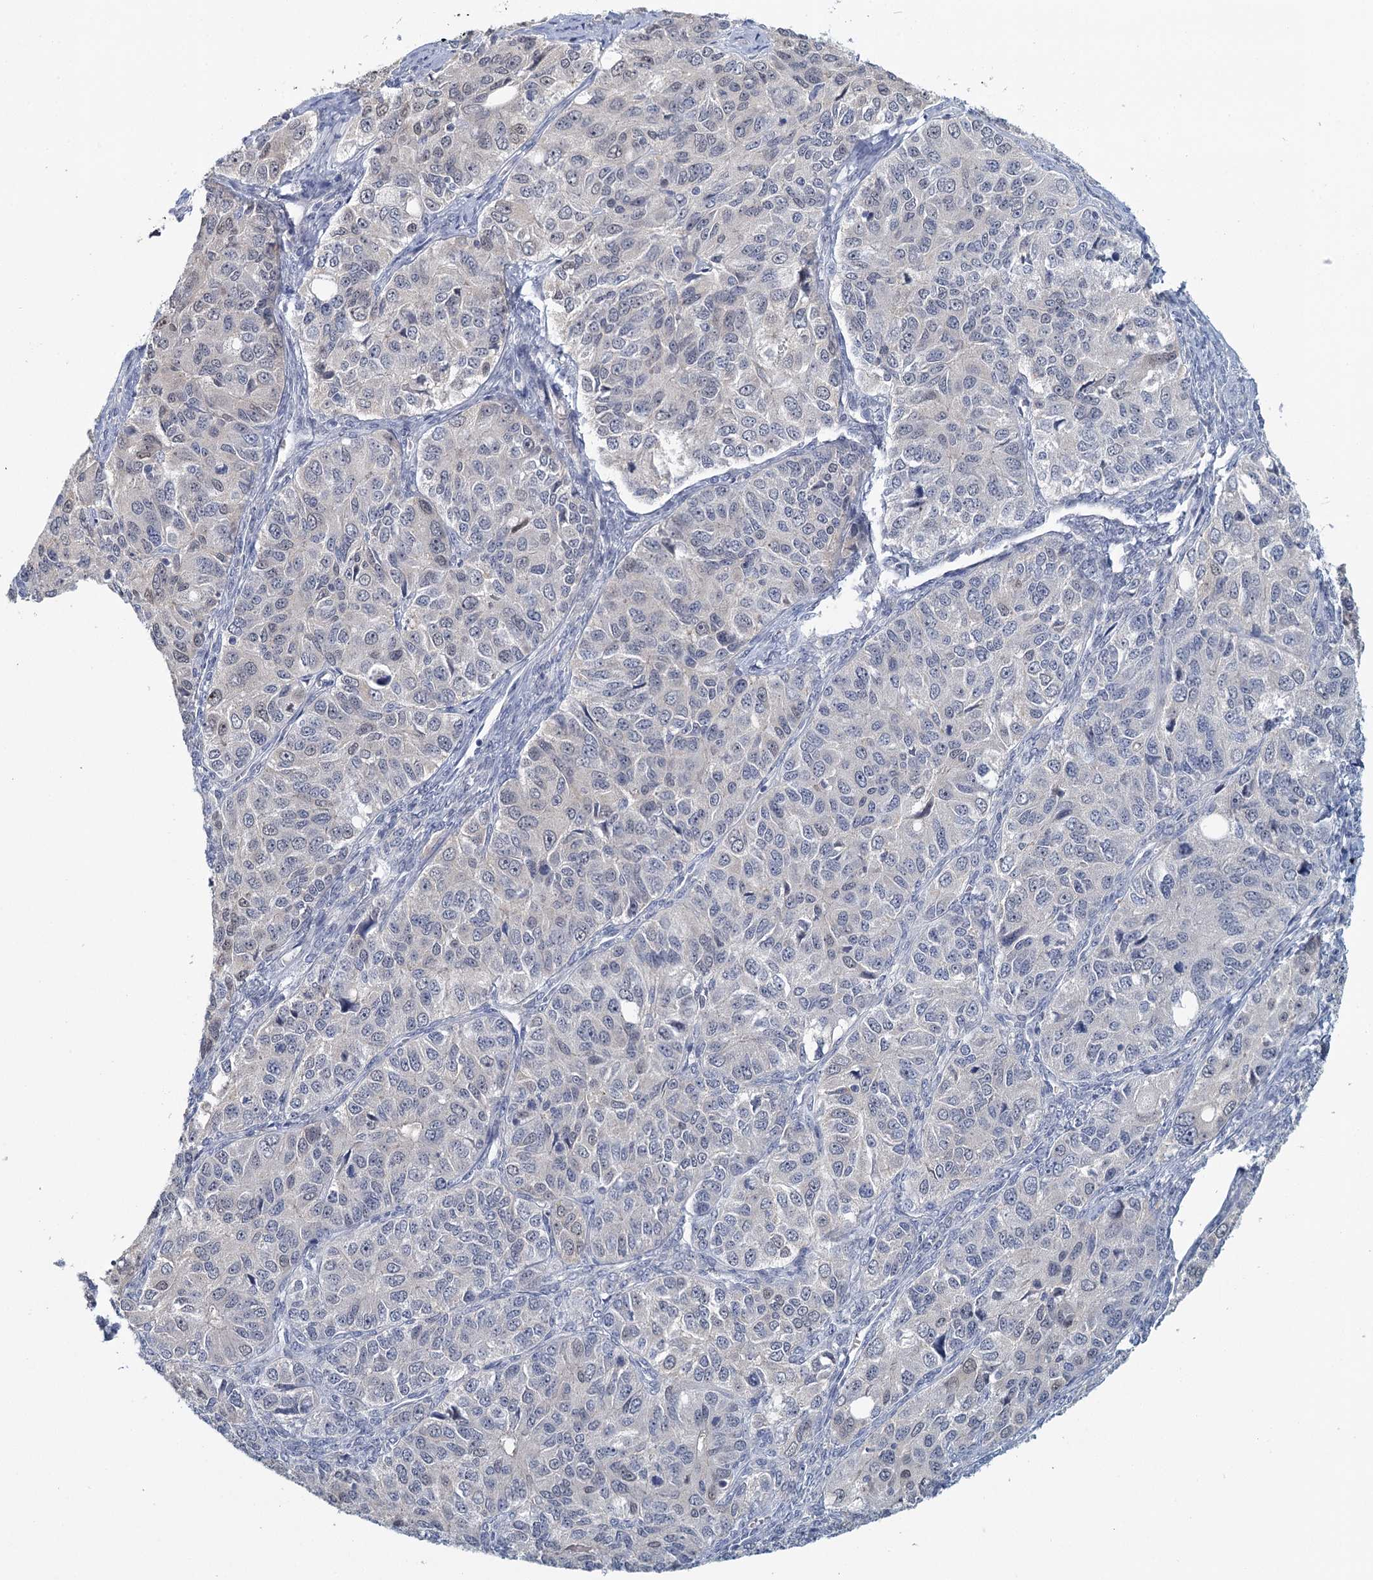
{"staining": {"intensity": "negative", "quantity": "none", "location": "none"}, "tissue": "ovarian cancer", "cell_type": "Tumor cells", "image_type": "cancer", "snomed": [{"axis": "morphology", "description": "Carcinoma, endometroid"}, {"axis": "topography", "description": "Ovary"}], "caption": "Histopathology image shows no significant protein staining in tumor cells of ovarian cancer (endometroid carcinoma).", "gene": "MYO7B", "patient": {"sex": "female", "age": 51}}